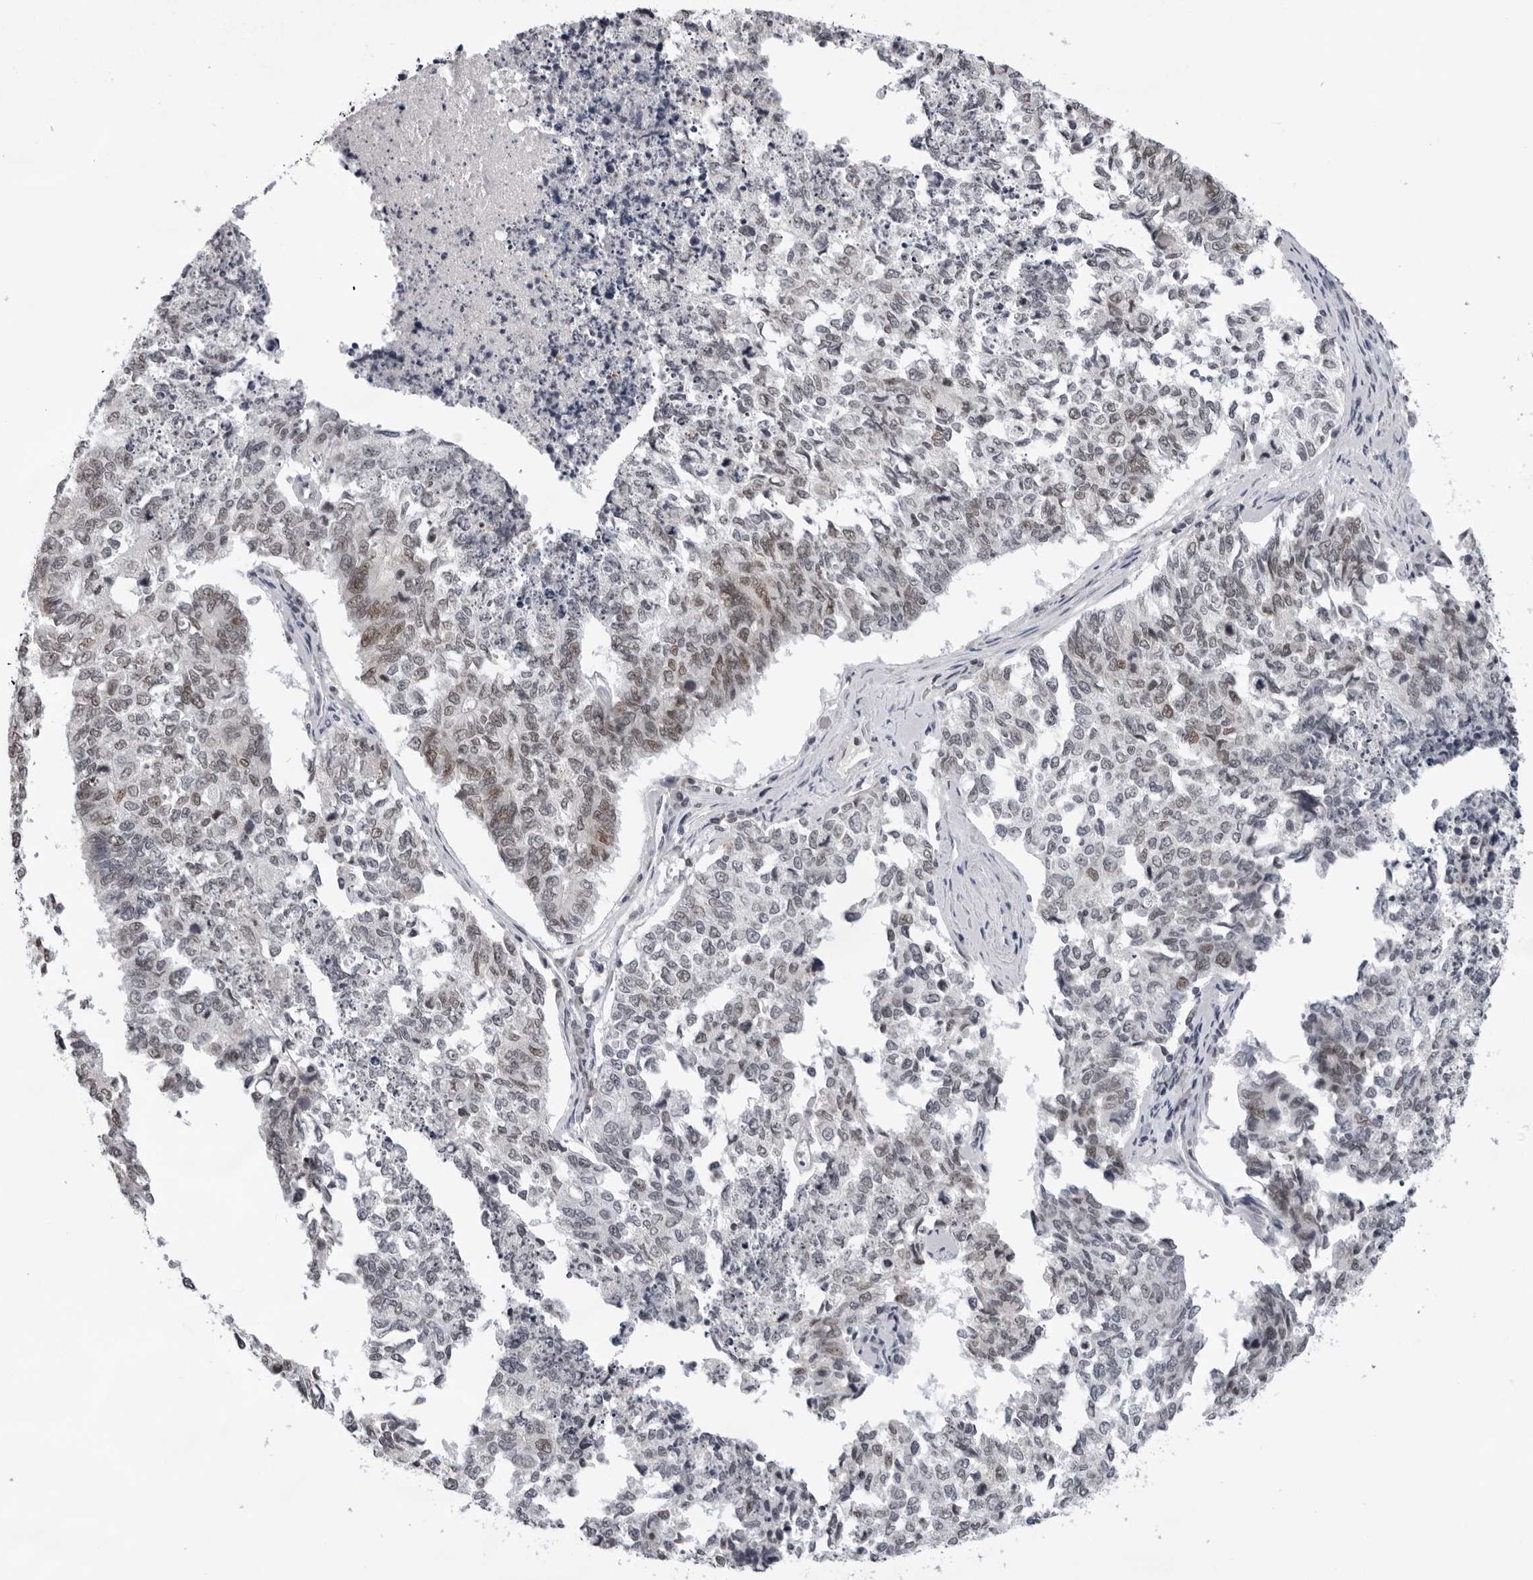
{"staining": {"intensity": "weak", "quantity": ">75%", "location": "nuclear"}, "tissue": "cervical cancer", "cell_type": "Tumor cells", "image_type": "cancer", "snomed": [{"axis": "morphology", "description": "Squamous cell carcinoma, NOS"}, {"axis": "topography", "description": "Cervix"}], "caption": "This photomicrograph shows immunohistochemistry staining of human cervical squamous cell carcinoma, with low weak nuclear expression in approximately >75% of tumor cells.", "gene": "USP1", "patient": {"sex": "female", "age": 63}}